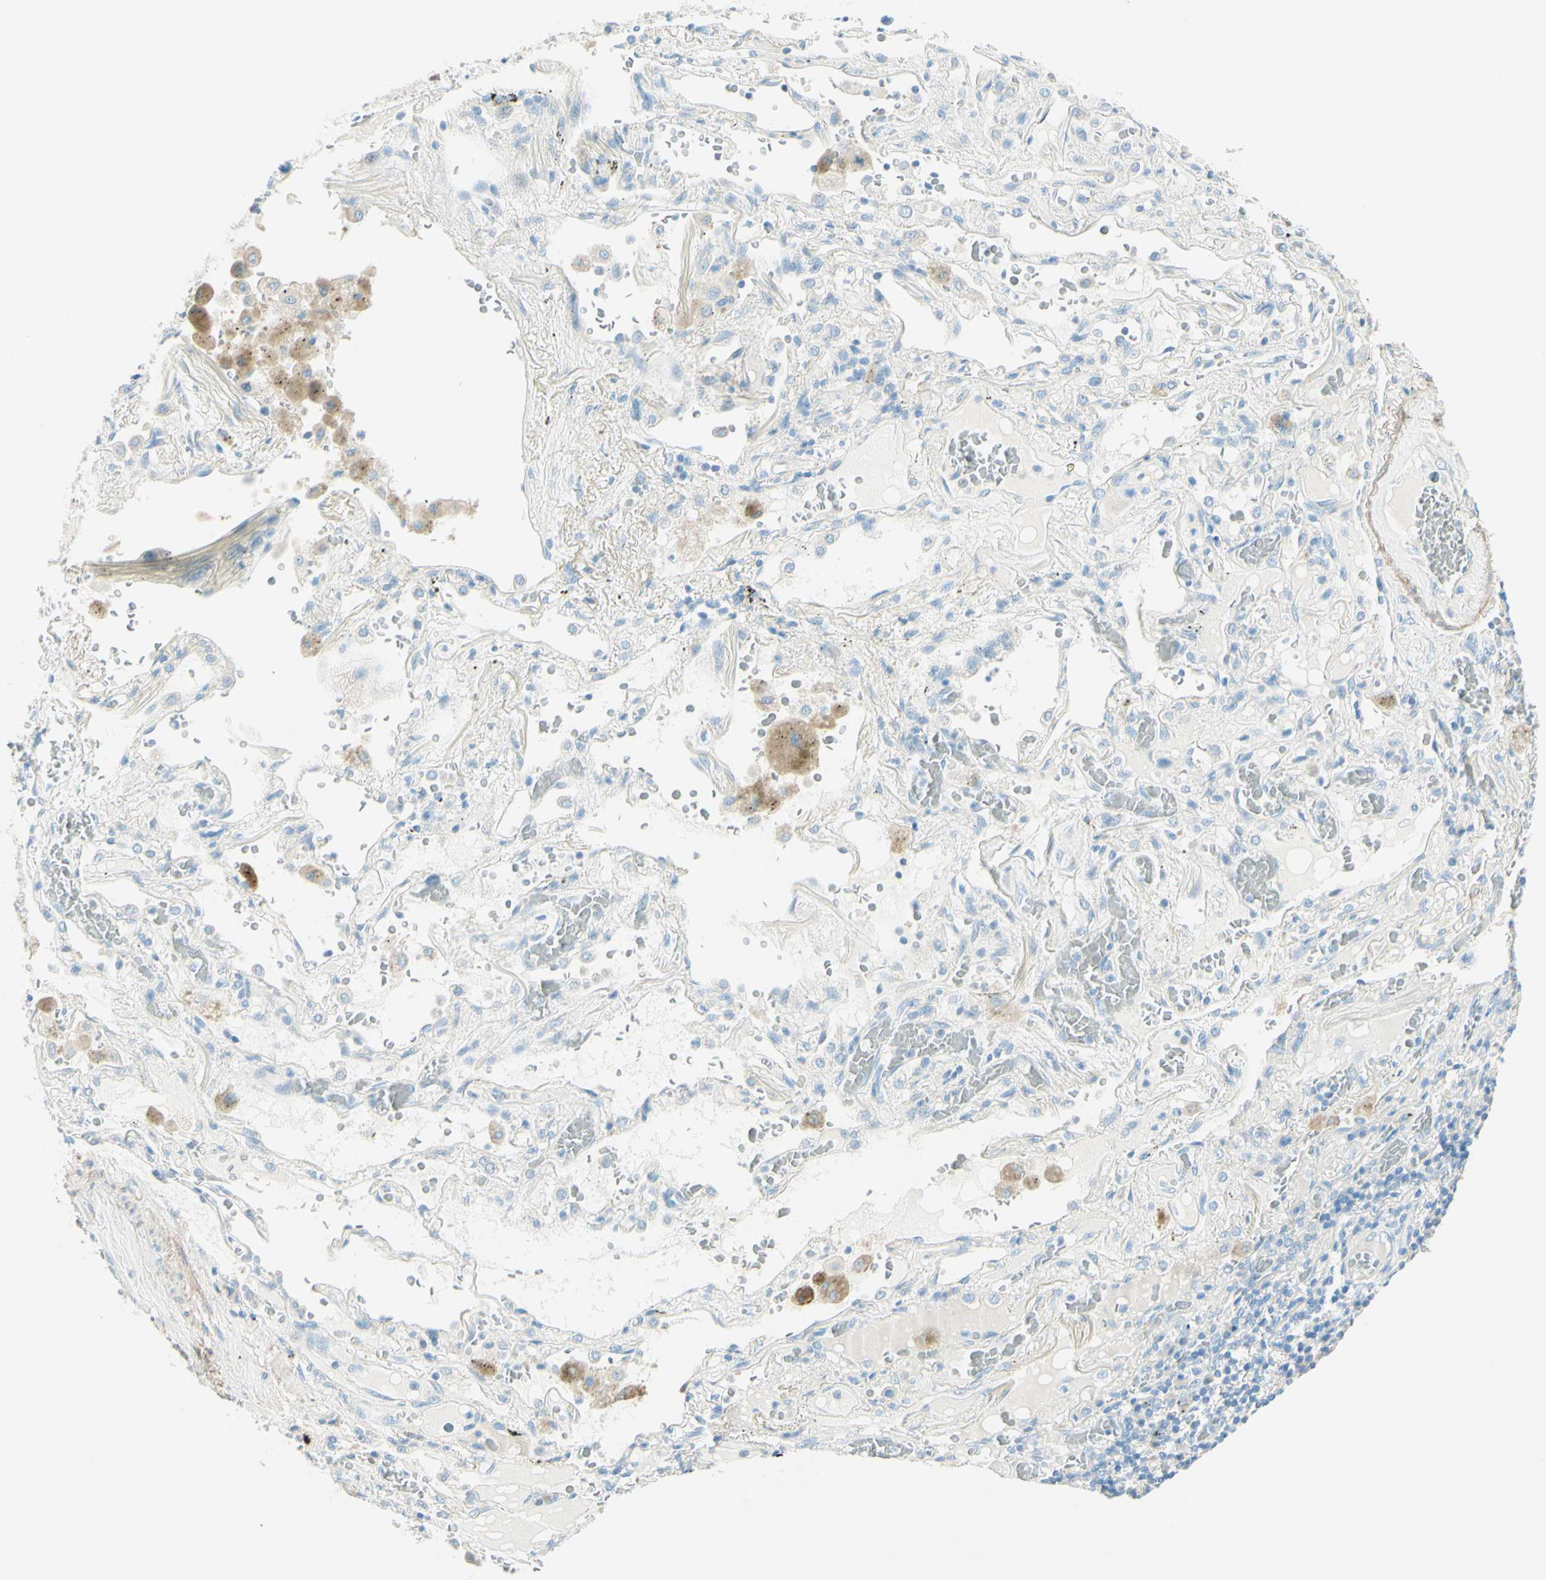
{"staining": {"intensity": "weak", "quantity": "<25%", "location": "cytoplasmic/membranous"}, "tissue": "lung cancer", "cell_type": "Tumor cells", "image_type": "cancer", "snomed": [{"axis": "morphology", "description": "Squamous cell carcinoma, NOS"}, {"axis": "topography", "description": "Lung"}], "caption": "Tumor cells show no significant expression in lung cancer (squamous cell carcinoma).", "gene": "NCBP2L", "patient": {"sex": "male", "age": 57}}